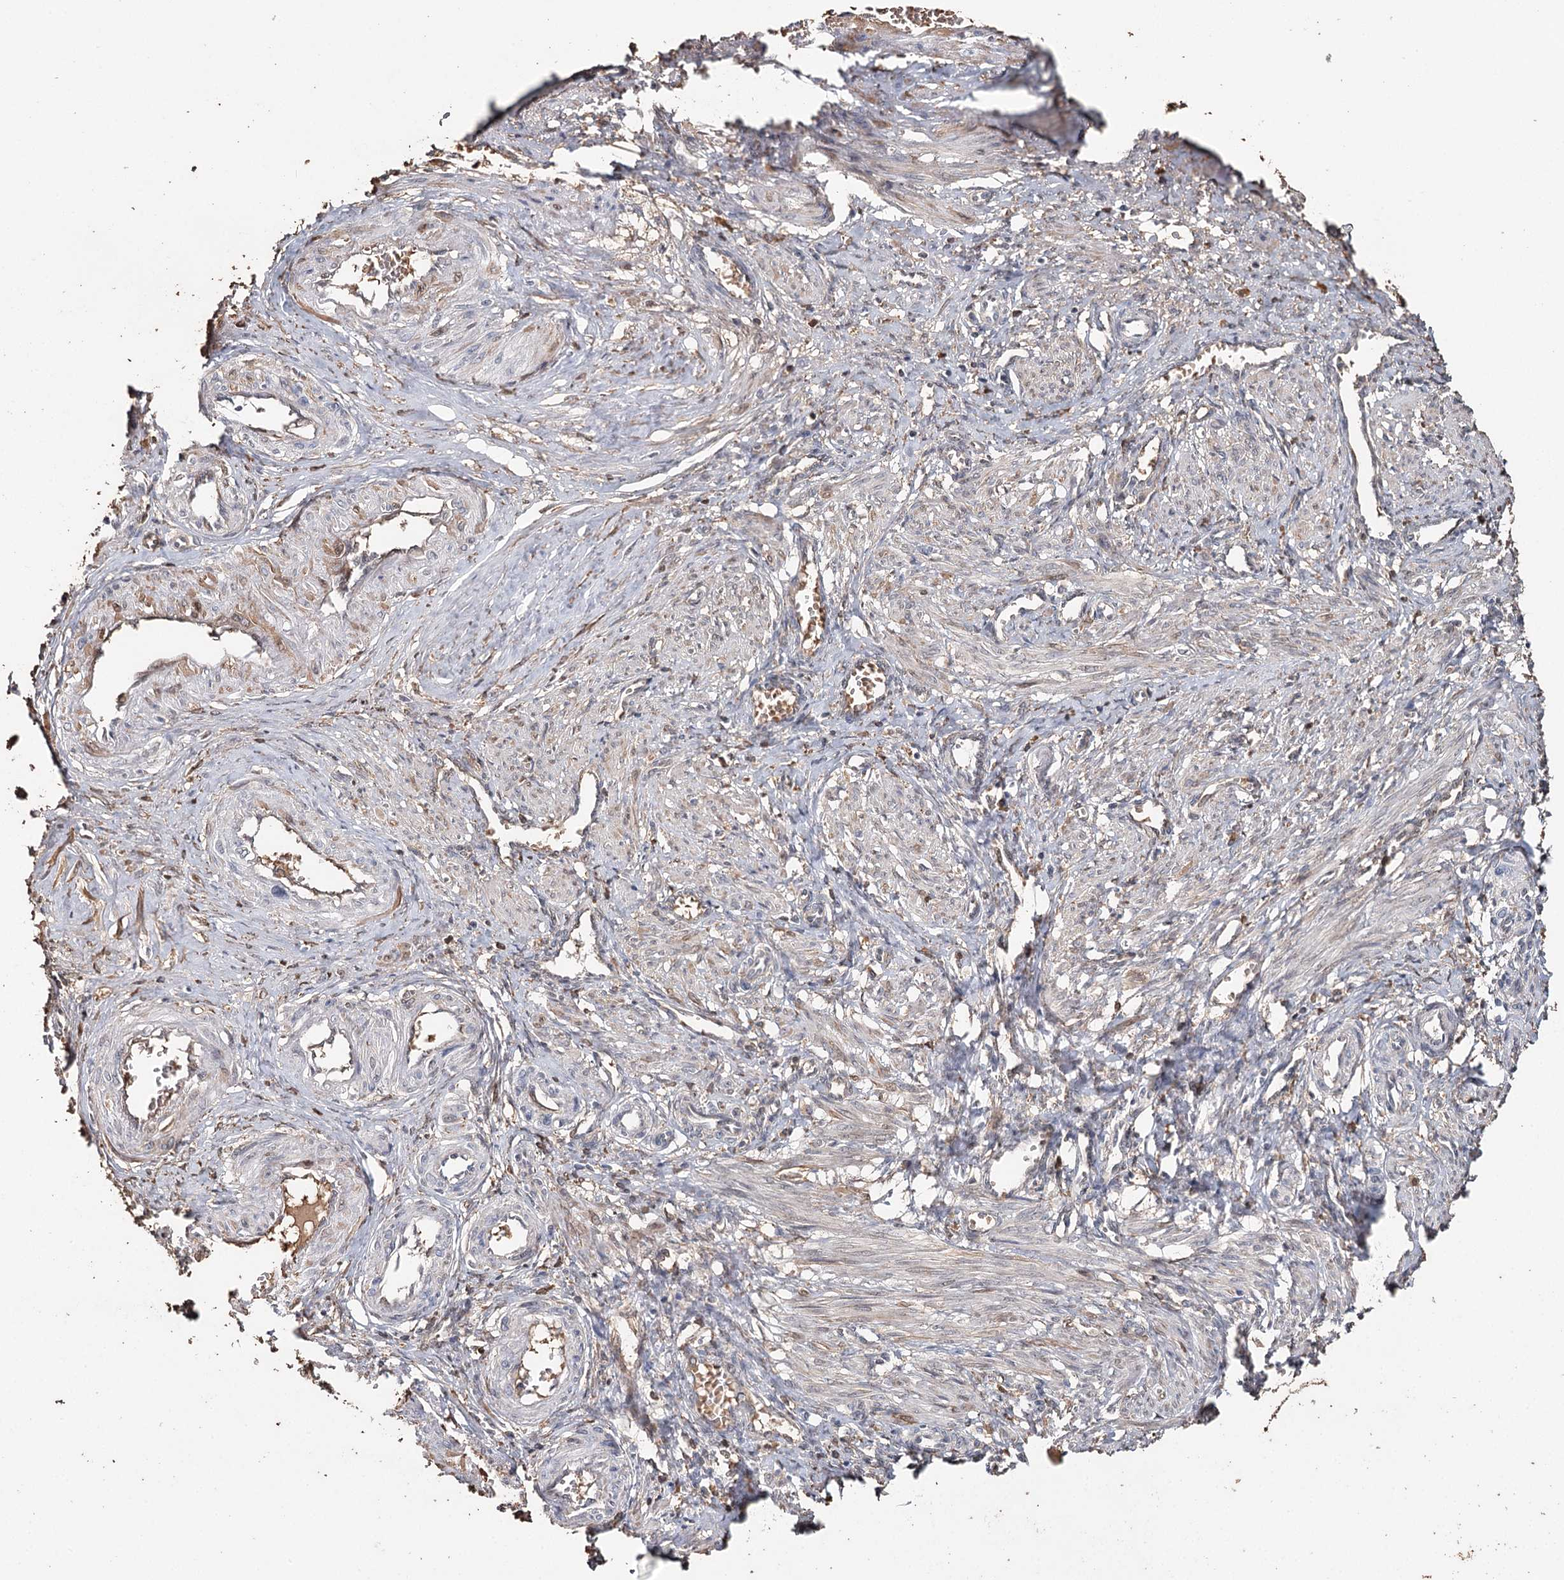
{"staining": {"intensity": "weak", "quantity": ">75%", "location": "cytoplasmic/membranous"}, "tissue": "smooth muscle", "cell_type": "Smooth muscle cells", "image_type": "normal", "snomed": [{"axis": "morphology", "description": "Normal tissue, NOS"}, {"axis": "topography", "description": "Endometrium"}], "caption": "Immunohistochemical staining of benign human smooth muscle exhibits >75% levels of weak cytoplasmic/membranous protein staining in about >75% of smooth muscle cells.", "gene": "SYVN1", "patient": {"sex": "female", "age": 33}}